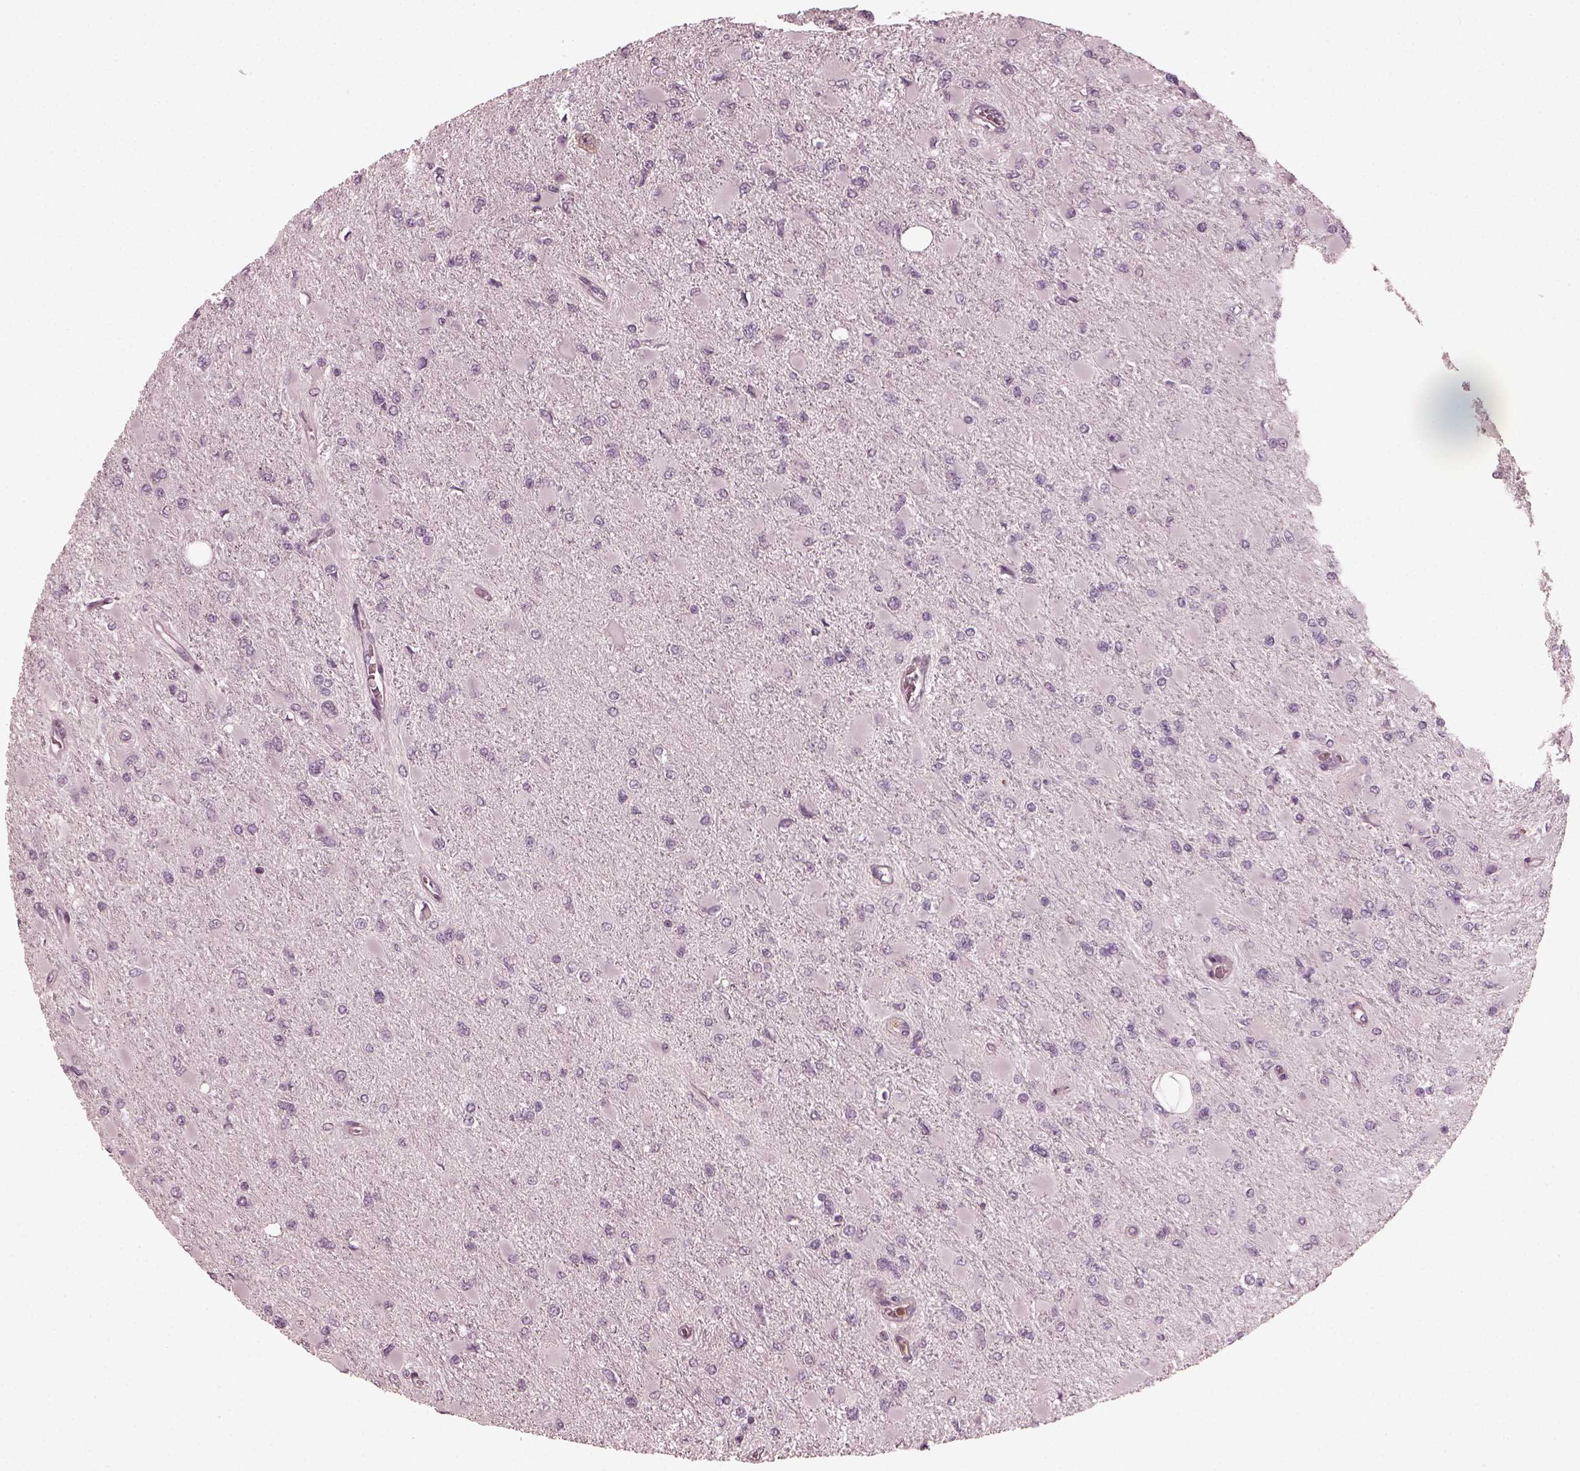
{"staining": {"intensity": "negative", "quantity": "none", "location": "none"}, "tissue": "glioma", "cell_type": "Tumor cells", "image_type": "cancer", "snomed": [{"axis": "morphology", "description": "Glioma, malignant, High grade"}, {"axis": "topography", "description": "Cerebral cortex"}], "caption": "The photomicrograph displays no significant staining in tumor cells of malignant glioma (high-grade).", "gene": "CHIT1", "patient": {"sex": "female", "age": 36}}